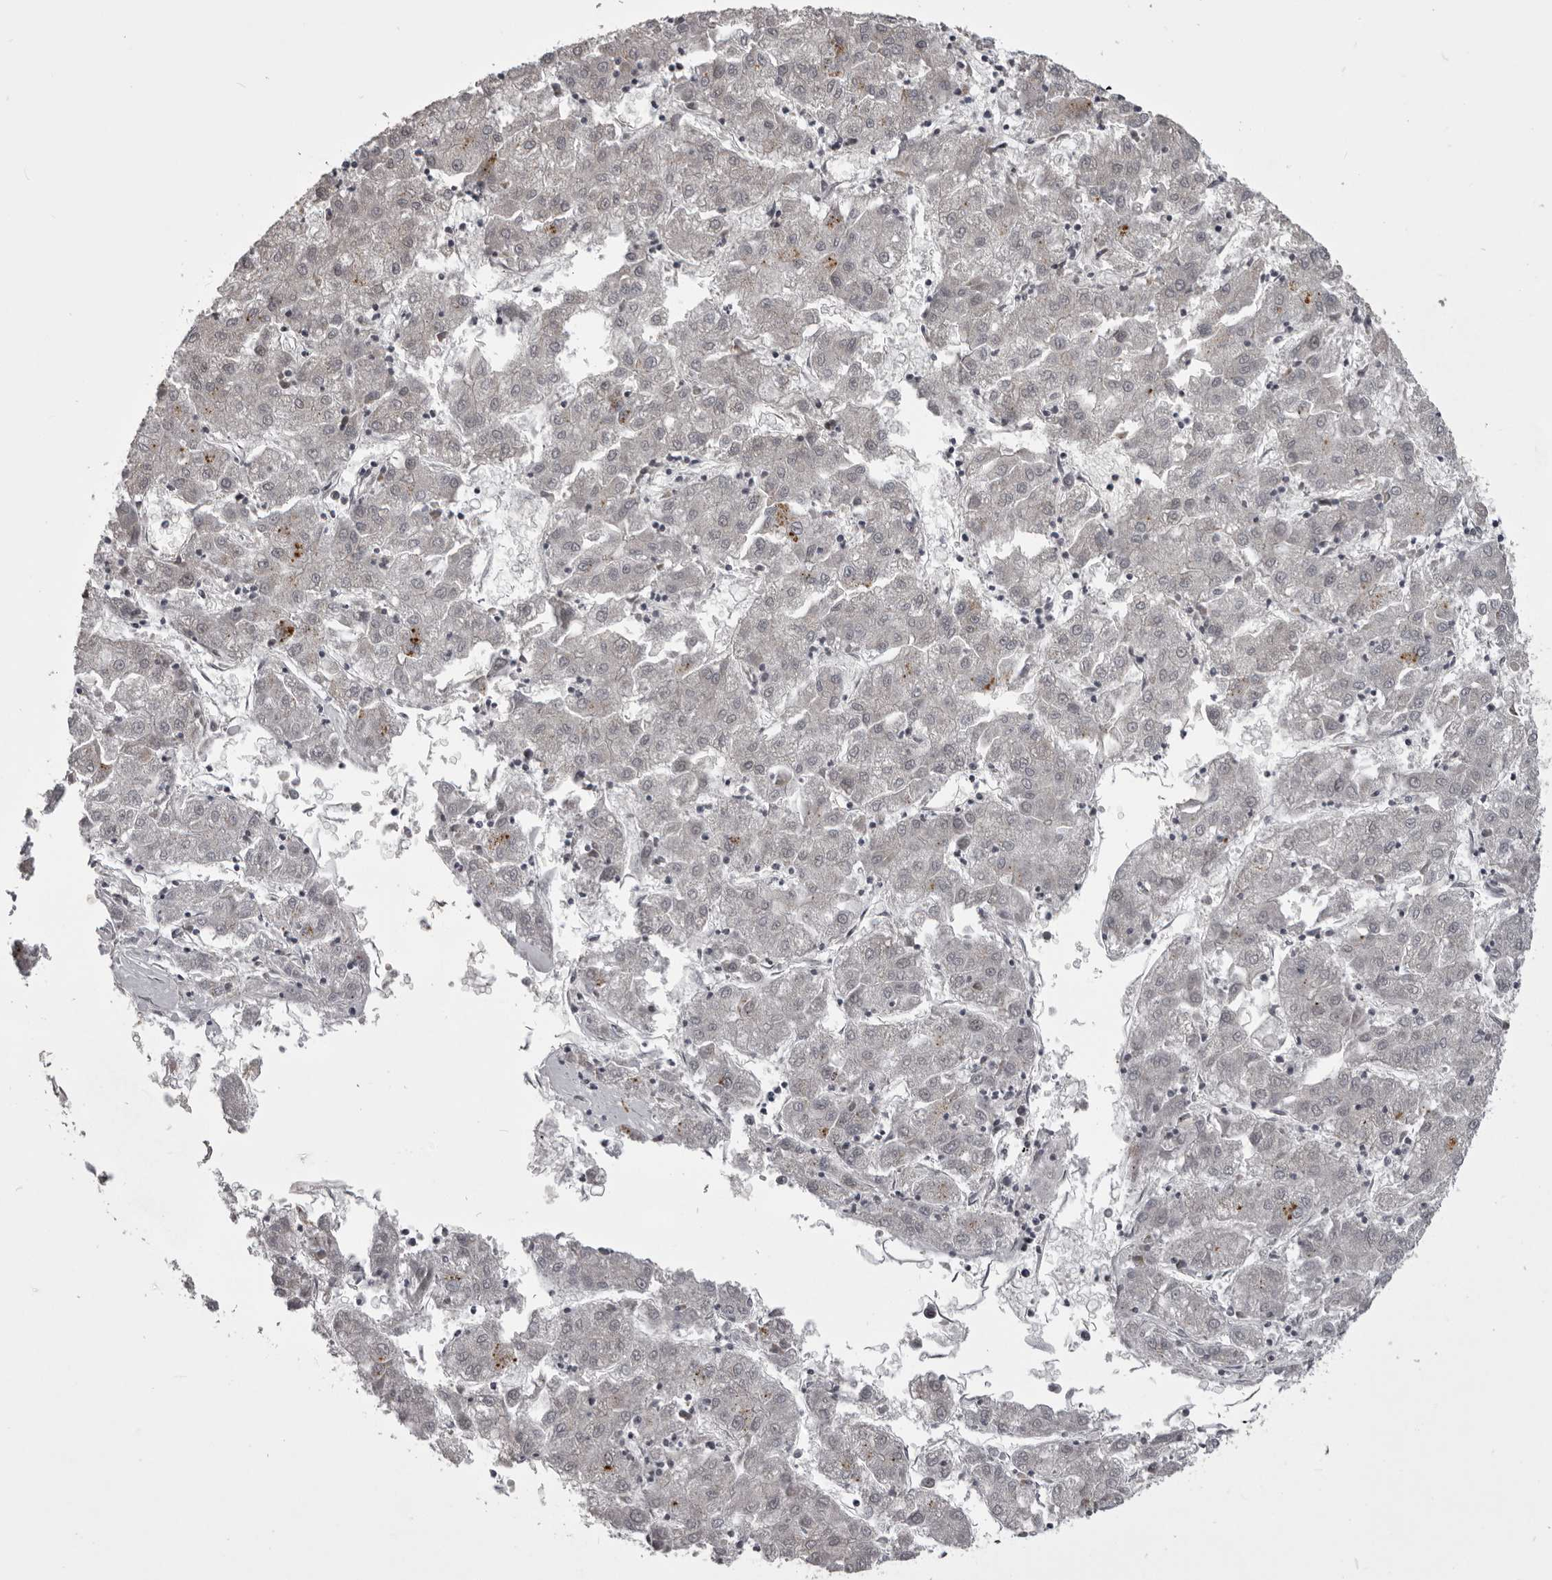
{"staining": {"intensity": "negative", "quantity": "none", "location": "none"}, "tissue": "liver cancer", "cell_type": "Tumor cells", "image_type": "cancer", "snomed": [{"axis": "morphology", "description": "Carcinoma, Hepatocellular, NOS"}, {"axis": "topography", "description": "Liver"}], "caption": "The histopathology image exhibits no staining of tumor cells in hepatocellular carcinoma (liver).", "gene": "C1orf109", "patient": {"sex": "male", "age": 72}}